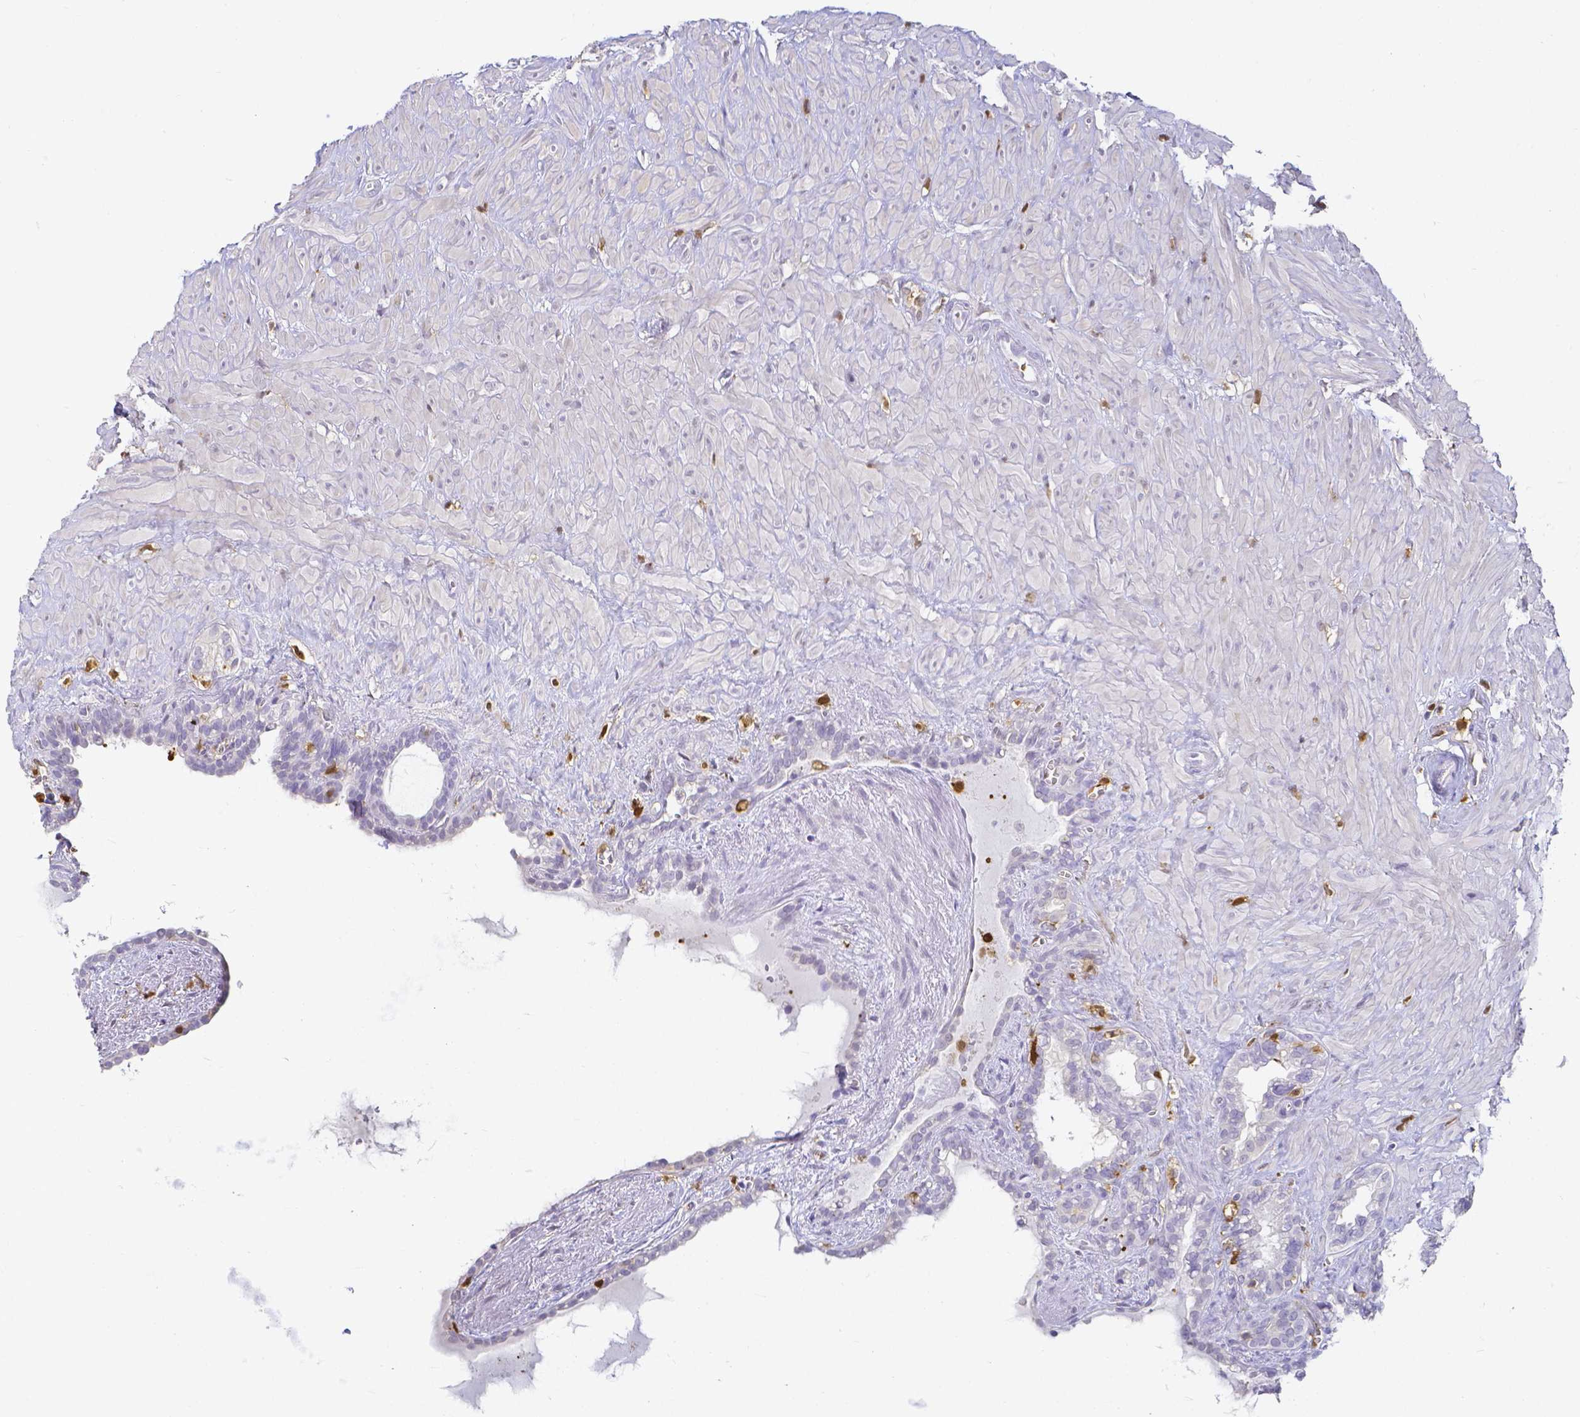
{"staining": {"intensity": "negative", "quantity": "none", "location": "none"}, "tissue": "seminal vesicle", "cell_type": "Glandular cells", "image_type": "normal", "snomed": [{"axis": "morphology", "description": "Normal tissue, NOS"}, {"axis": "topography", "description": "Seminal veicle"}], "caption": "This is an IHC histopathology image of unremarkable human seminal vesicle. There is no staining in glandular cells.", "gene": "COTL1", "patient": {"sex": "male", "age": 76}}